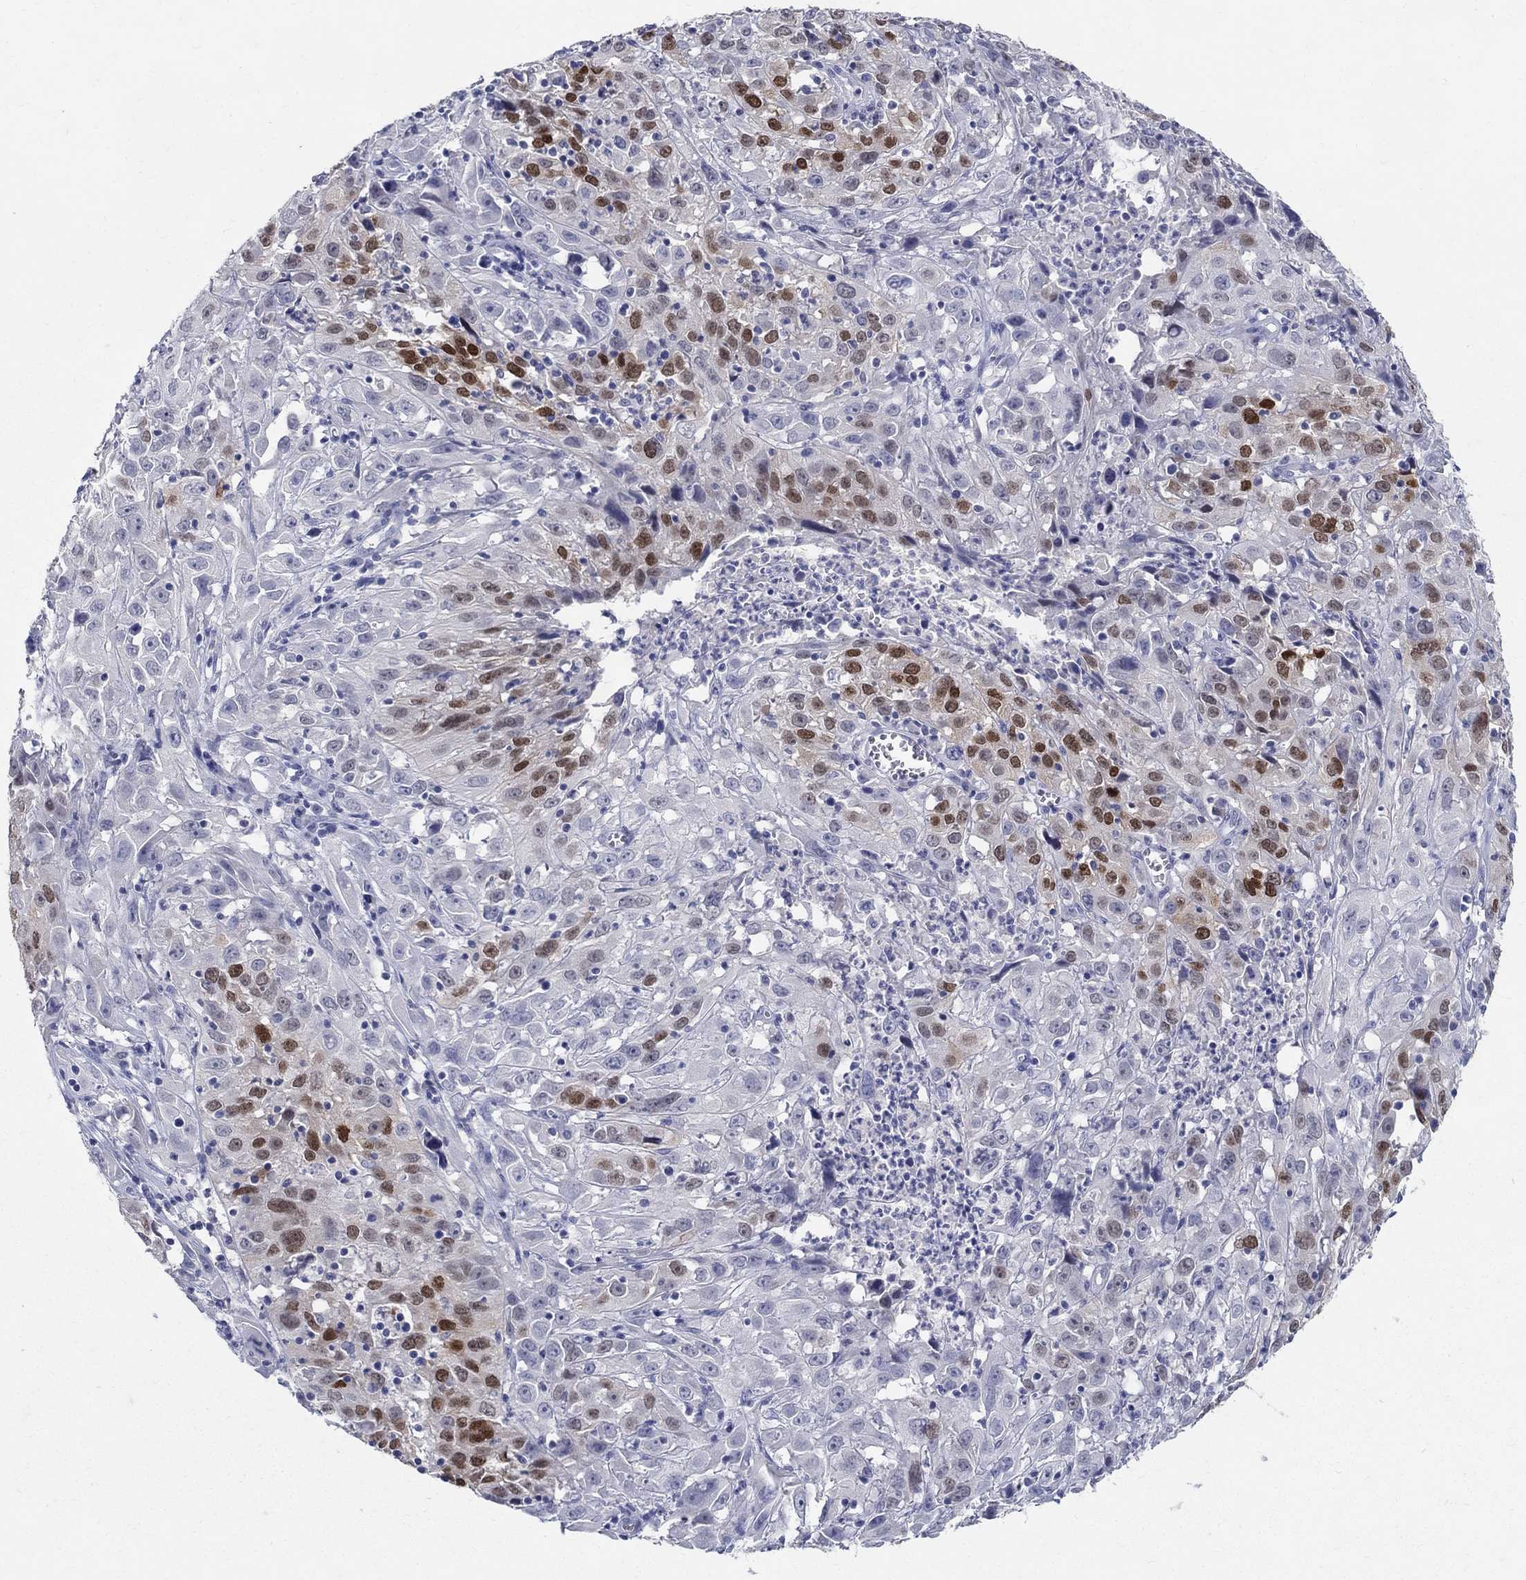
{"staining": {"intensity": "strong", "quantity": "25%-75%", "location": "nuclear"}, "tissue": "cervical cancer", "cell_type": "Tumor cells", "image_type": "cancer", "snomed": [{"axis": "morphology", "description": "Squamous cell carcinoma, NOS"}, {"axis": "topography", "description": "Cervix"}], "caption": "Protein staining demonstrates strong nuclear staining in about 25%-75% of tumor cells in cervical cancer (squamous cell carcinoma).", "gene": "SOX2", "patient": {"sex": "female", "age": 32}}